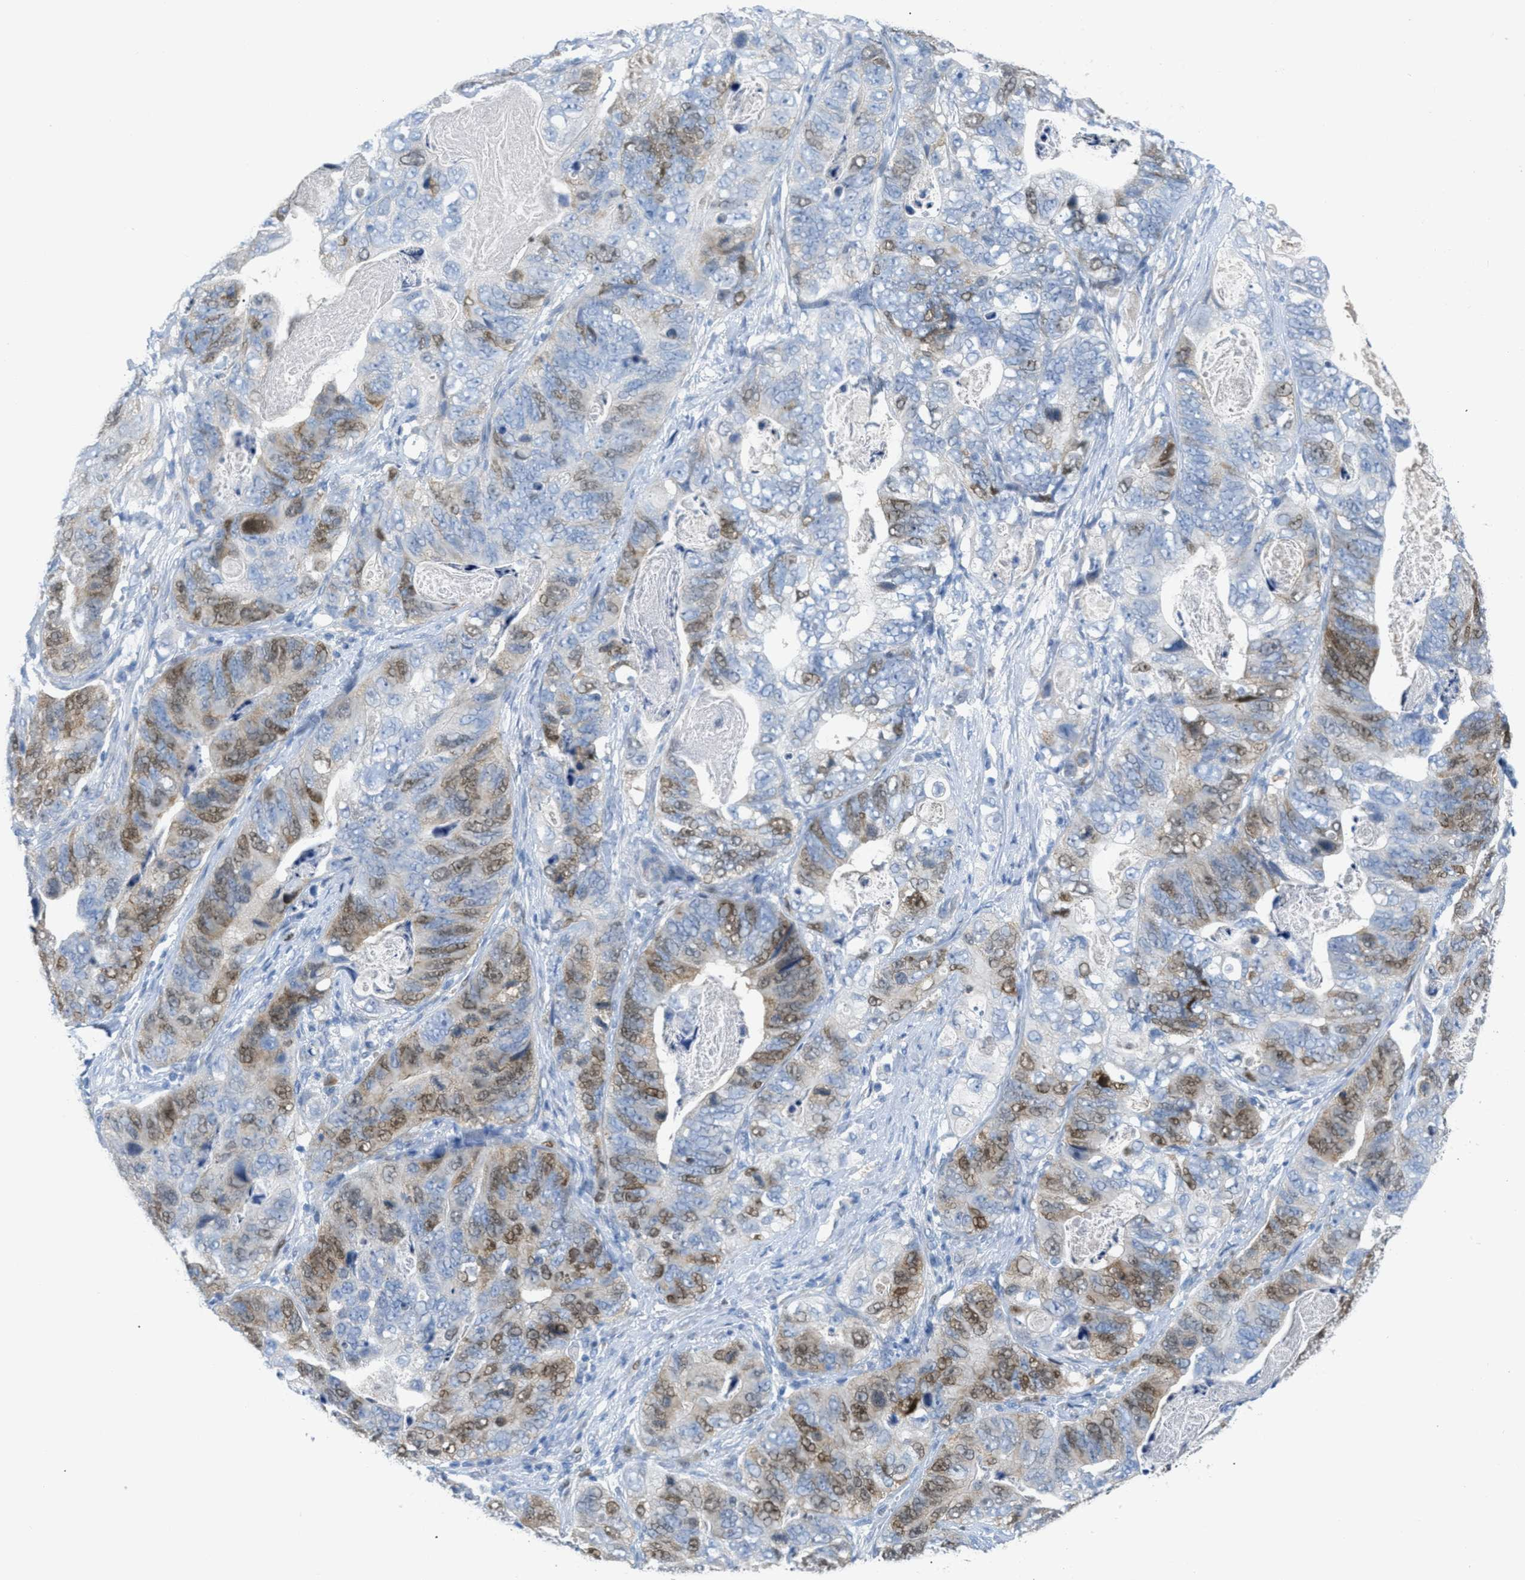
{"staining": {"intensity": "moderate", "quantity": ">75%", "location": "cytoplasmic/membranous,nuclear"}, "tissue": "stomach cancer", "cell_type": "Tumor cells", "image_type": "cancer", "snomed": [{"axis": "morphology", "description": "Adenocarcinoma, NOS"}, {"axis": "topography", "description": "Stomach"}], "caption": "A brown stain labels moderate cytoplasmic/membranous and nuclear positivity of a protein in human adenocarcinoma (stomach) tumor cells. Using DAB (3,3'-diaminobenzidine) (brown) and hematoxylin (blue) stains, captured at high magnification using brightfield microscopy.", "gene": "ORC6", "patient": {"sex": "female", "age": 89}}